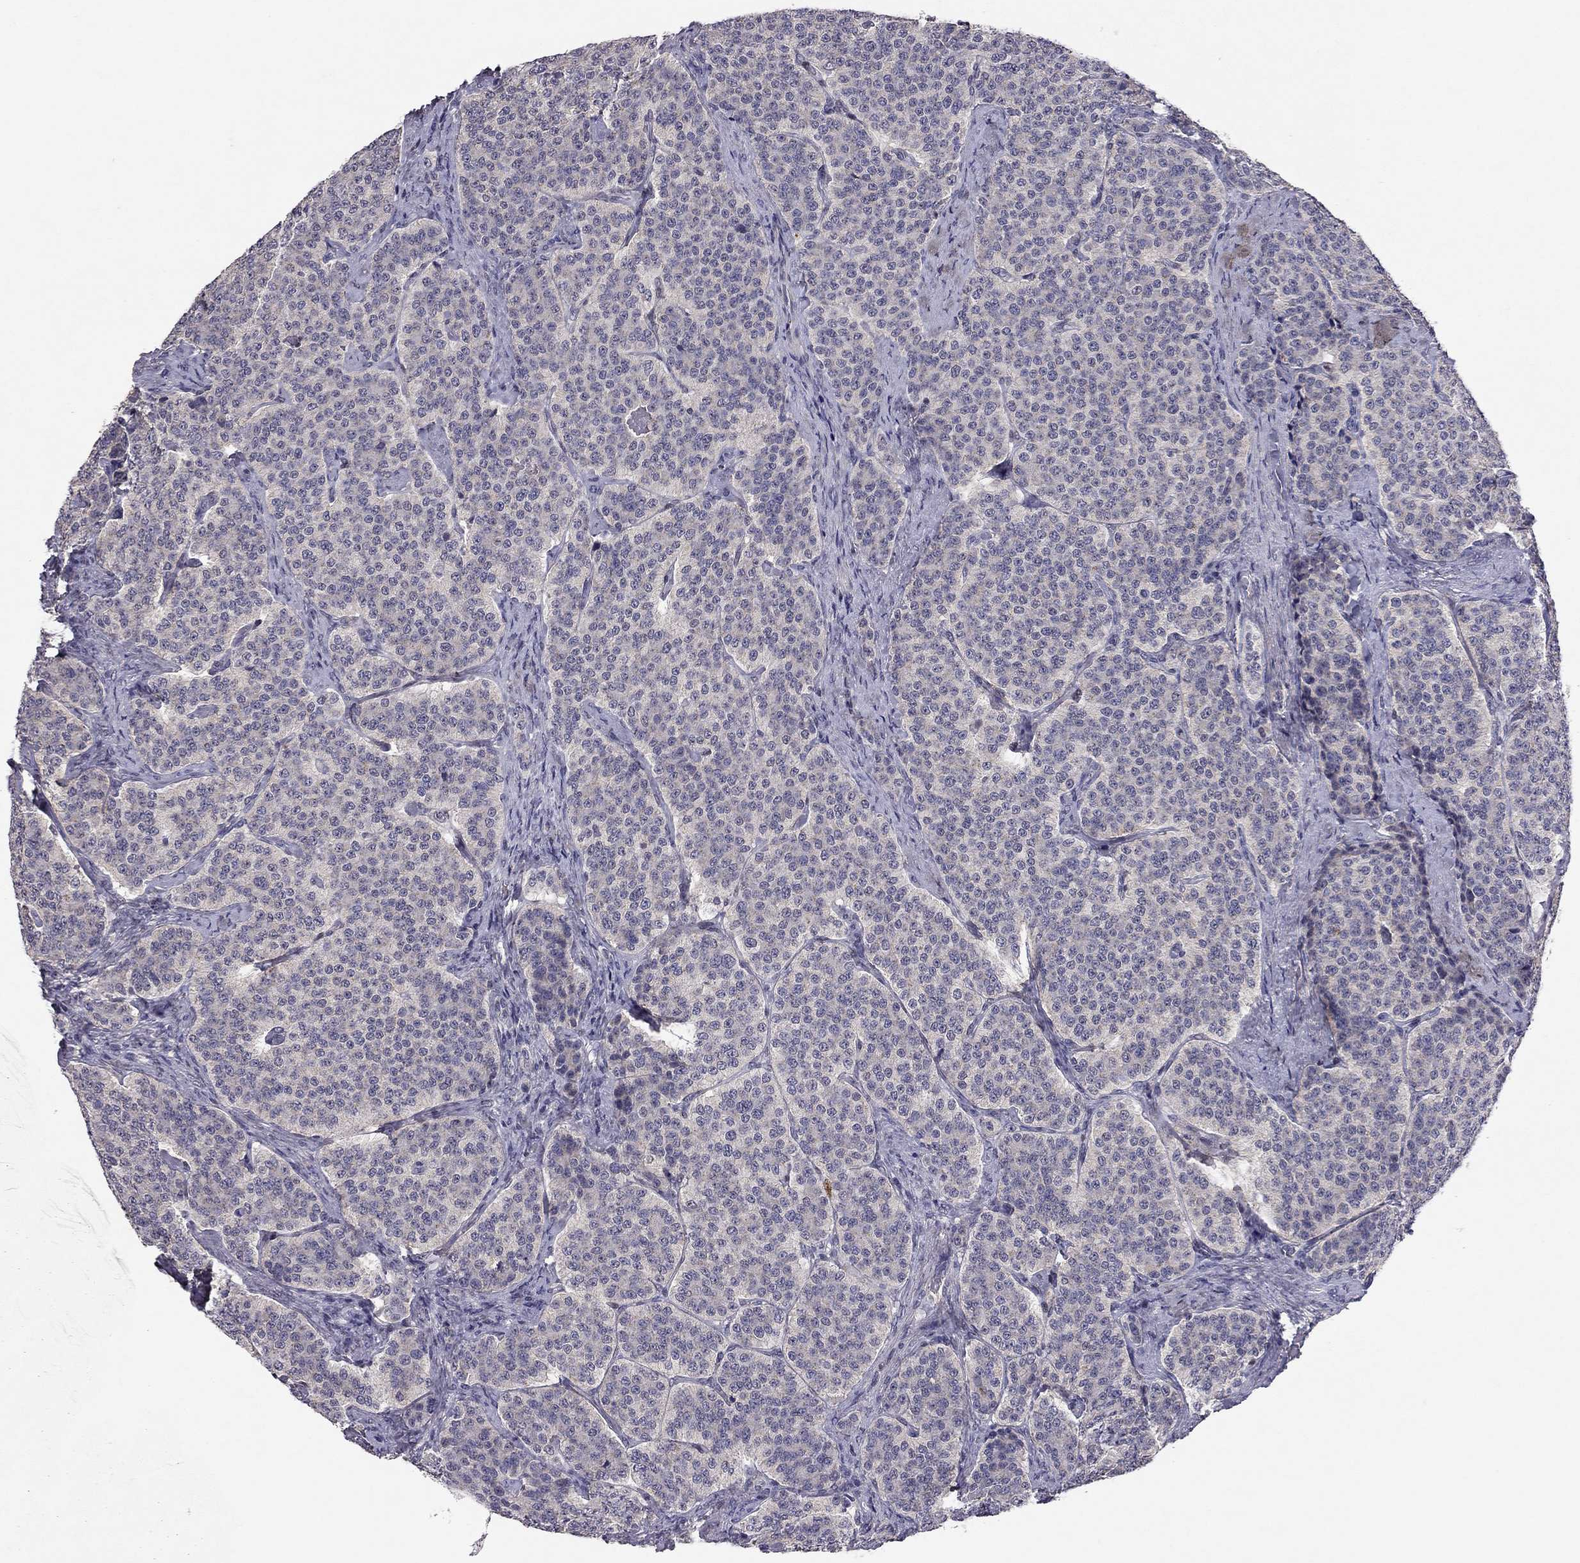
{"staining": {"intensity": "negative", "quantity": "none", "location": "none"}, "tissue": "carcinoid", "cell_type": "Tumor cells", "image_type": "cancer", "snomed": [{"axis": "morphology", "description": "Carcinoid, malignant, NOS"}, {"axis": "topography", "description": "Small intestine"}], "caption": "Immunohistochemistry image of malignant carcinoid stained for a protein (brown), which exhibits no expression in tumor cells.", "gene": "ESR2", "patient": {"sex": "female", "age": 58}}